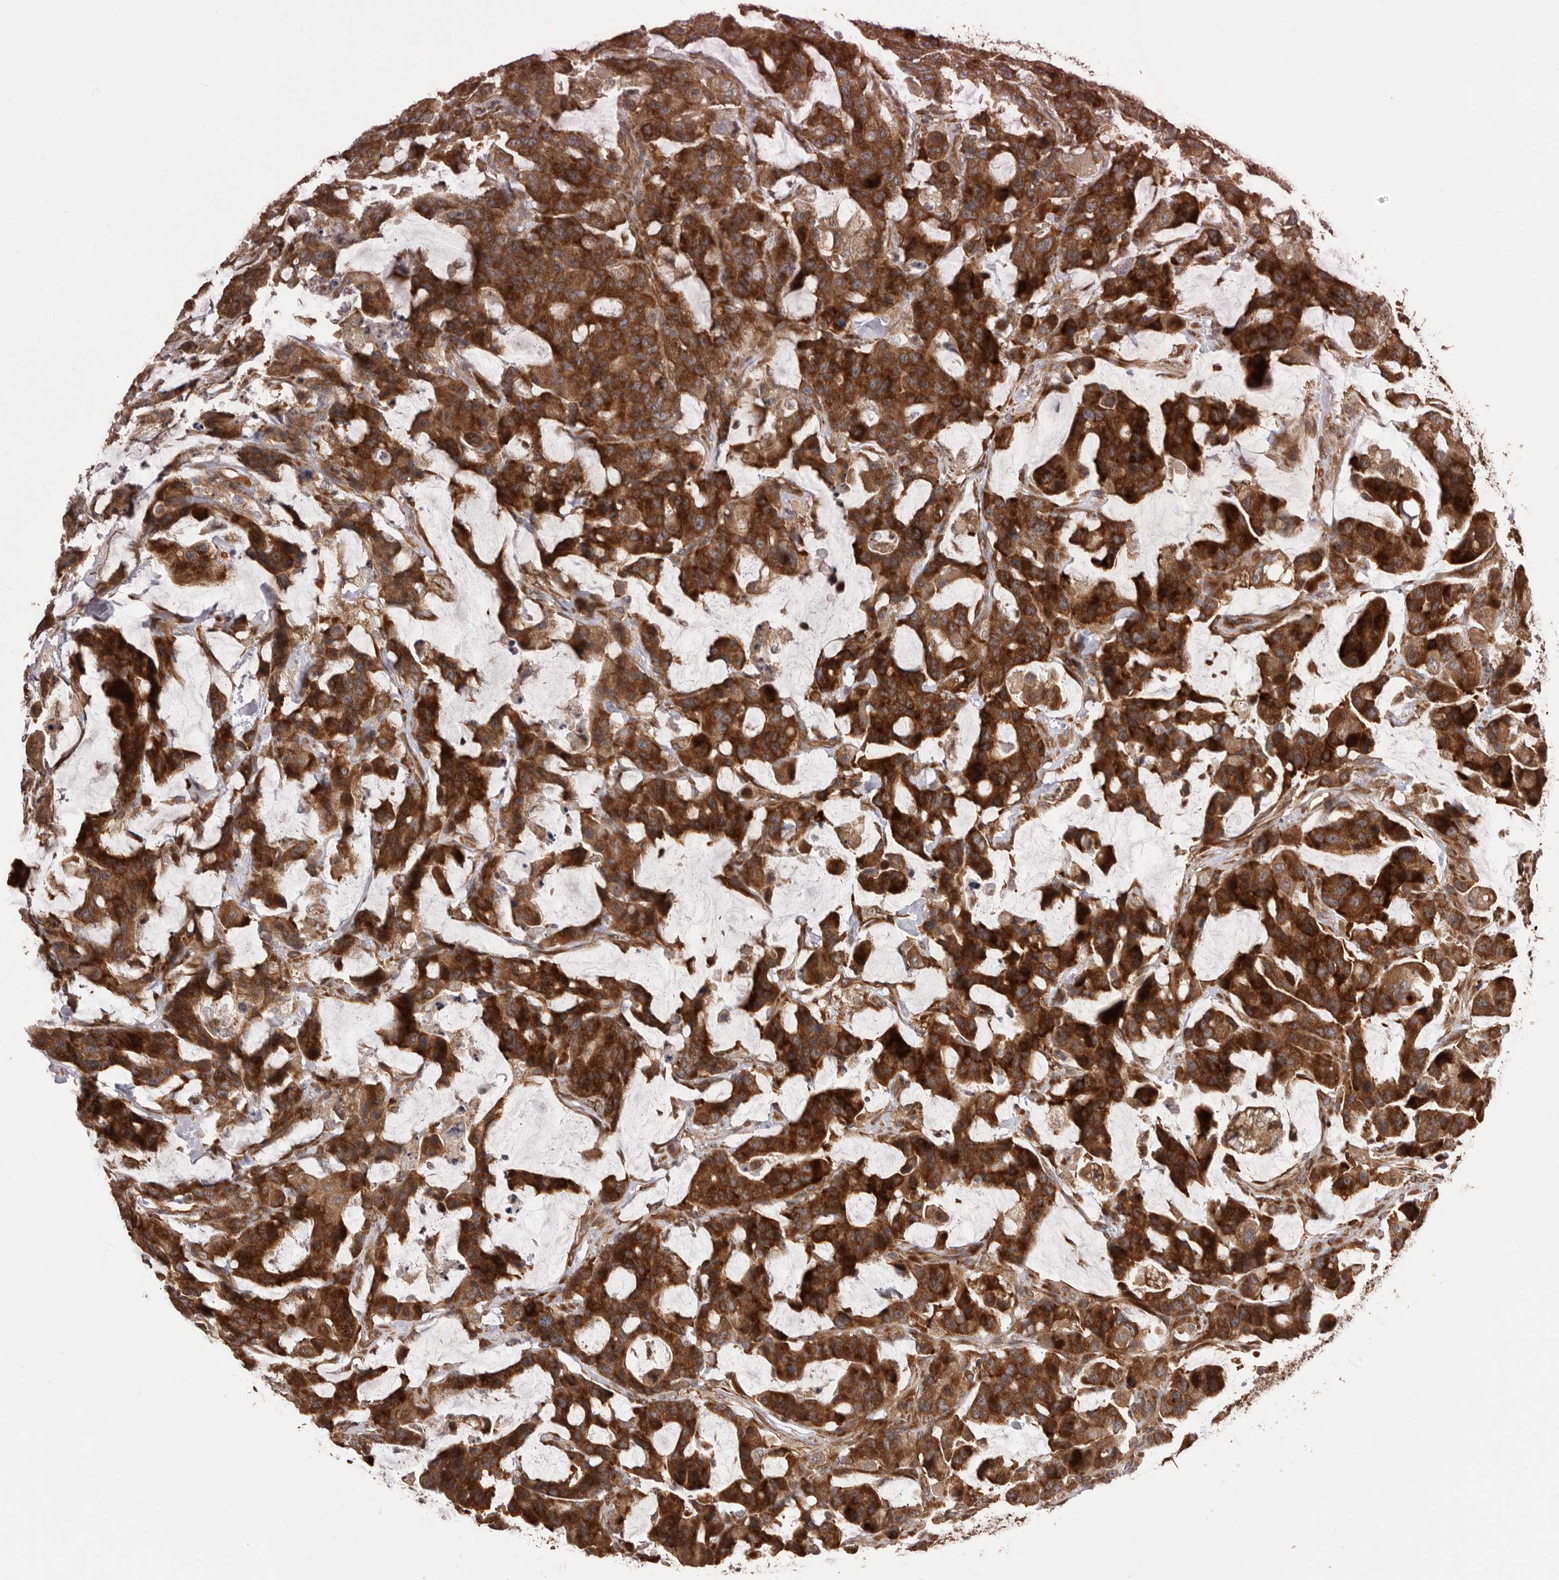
{"staining": {"intensity": "strong", "quantity": ">75%", "location": "cytoplasmic/membranous"}, "tissue": "colorectal cancer", "cell_type": "Tumor cells", "image_type": "cancer", "snomed": [{"axis": "morphology", "description": "Adenocarcinoma, NOS"}, {"axis": "topography", "description": "Colon"}], "caption": "Tumor cells exhibit high levels of strong cytoplasmic/membranous positivity in approximately >75% of cells in human colorectal cancer.", "gene": "HBS1L", "patient": {"sex": "male", "age": 76}}